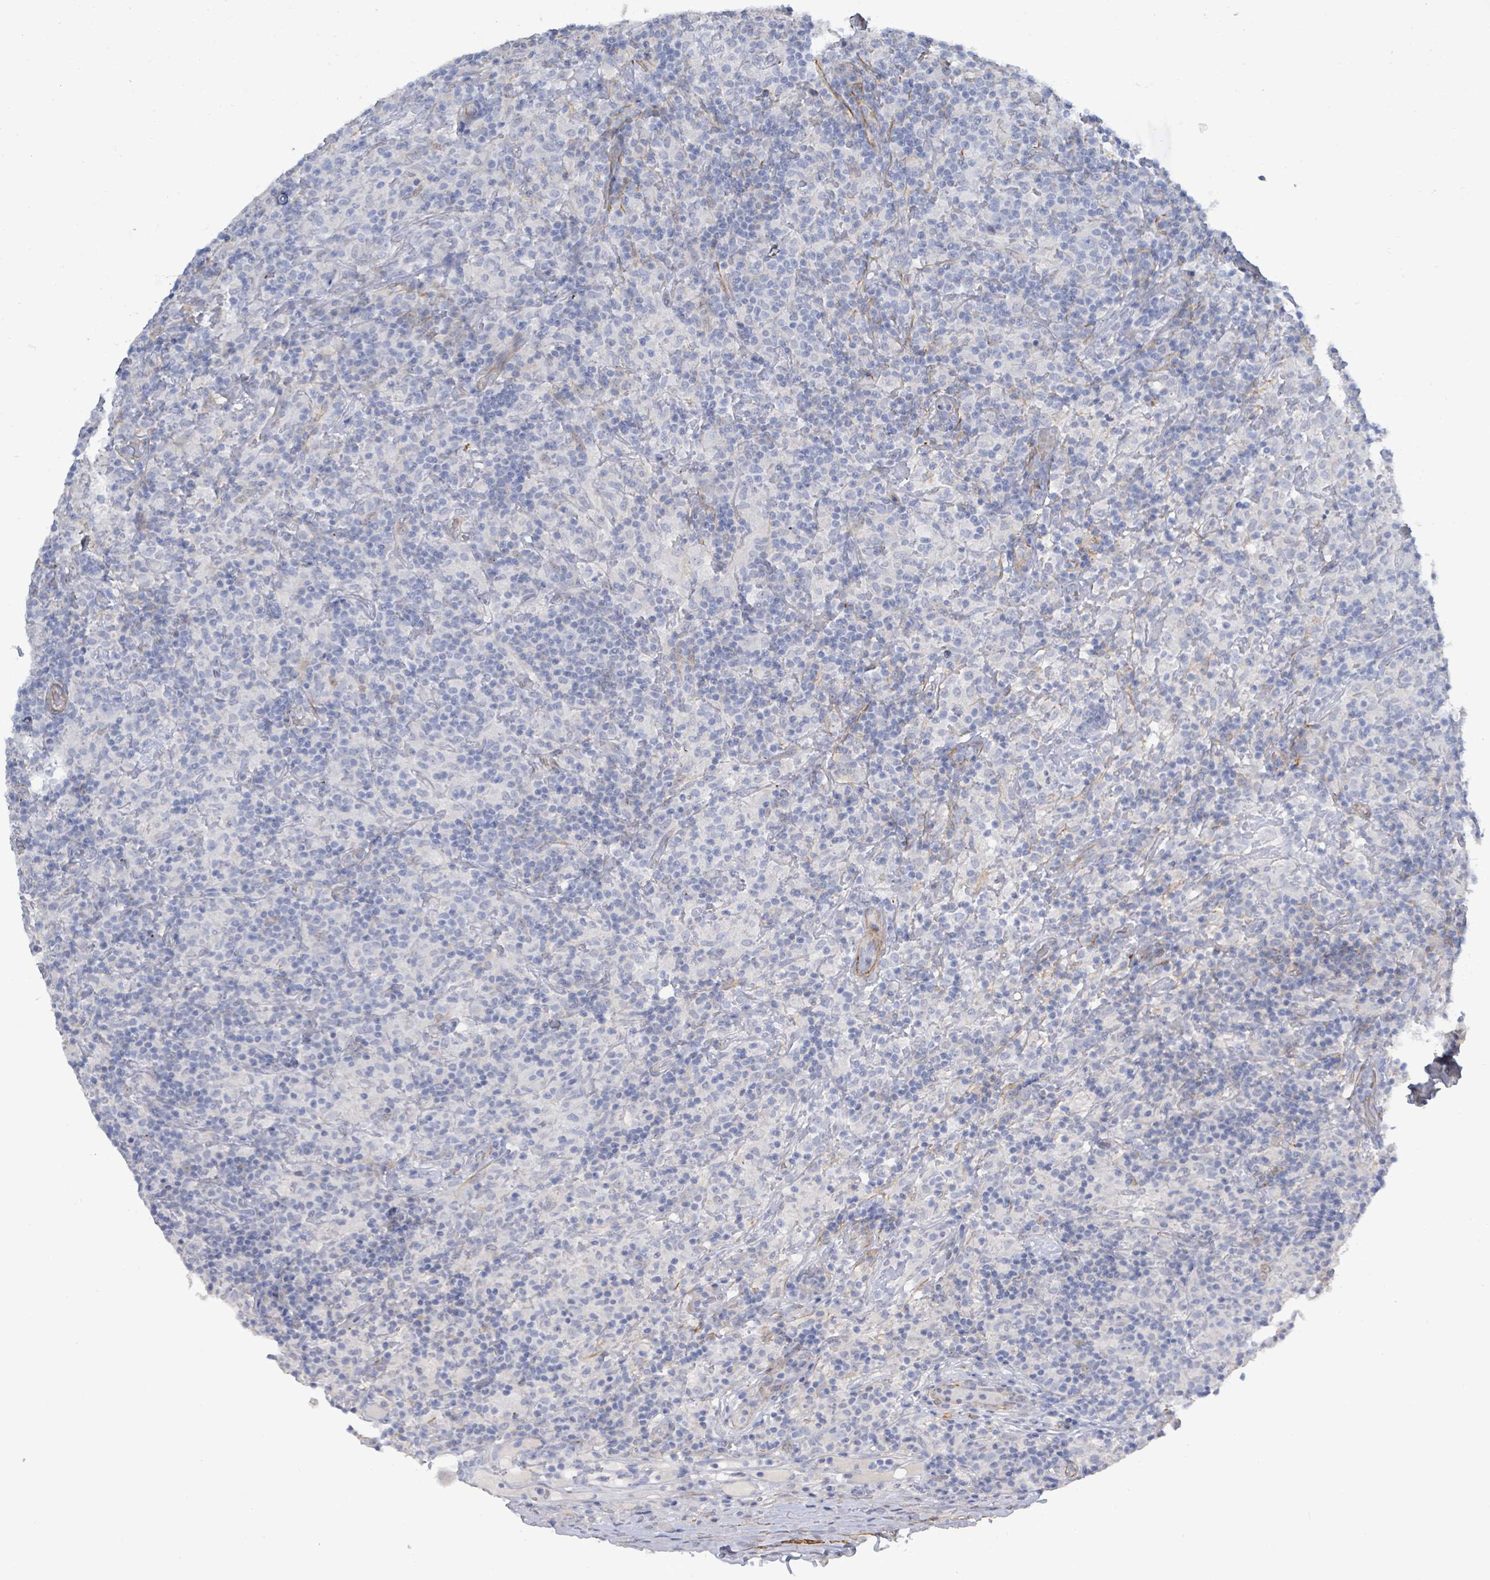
{"staining": {"intensity": "negative", "quantity": "none", "location": "none"}, "tissue": "lymphoma", "cell_type": "Tumor cells", "image_type": "cancer", "snomed": [{"axis": "morphology", "description": "Hodgkin's disease, NOS"}, {"axis": "topography", "description": "Lymph node"}], "caption": "Lymphoma was stained to show a protein in brown. There is no significant expression in tumor cells. (DAB IHC visualized using brightfield microscopy, high magnification).", "gene": "DMRTC1B", "patient": {"sex": "male", "age": 70}}